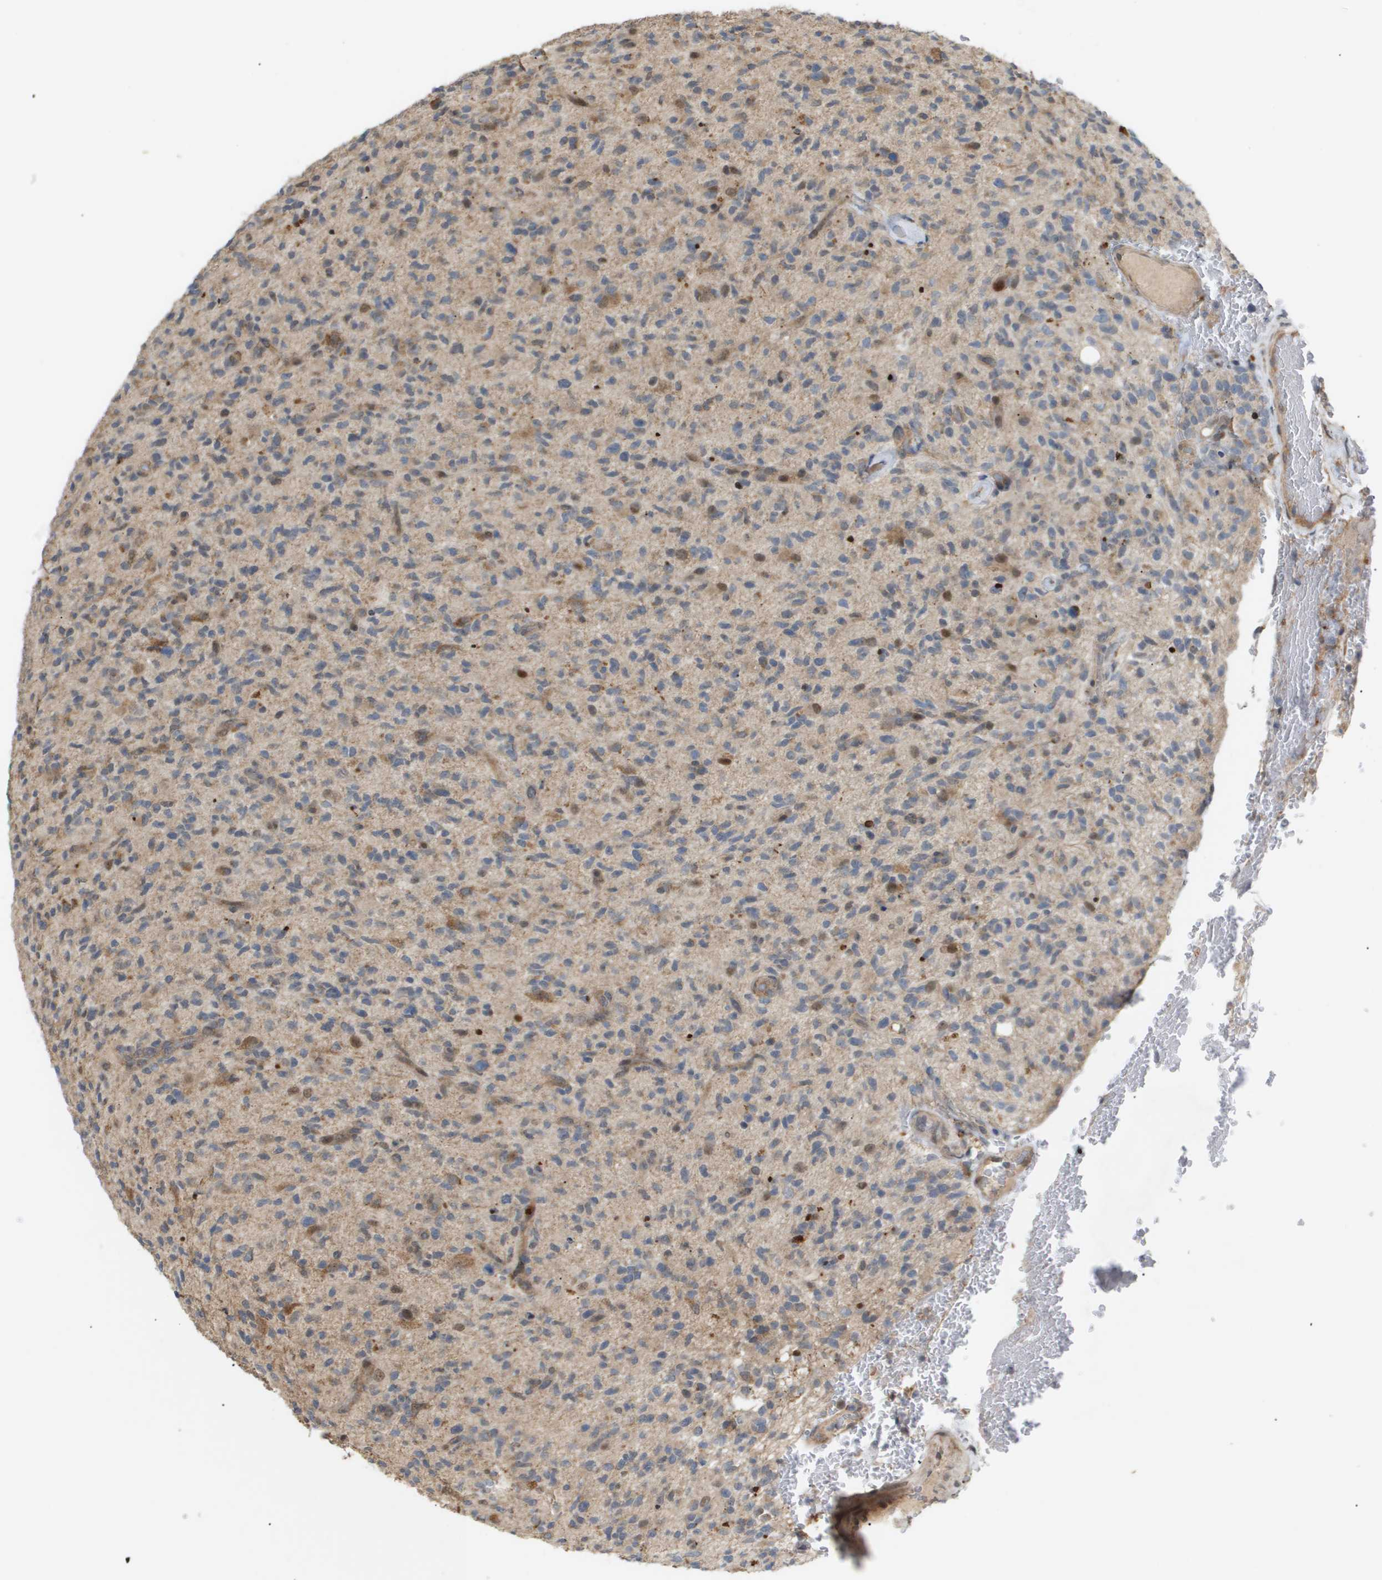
{"staining": {"intensity": "moderate", "quantity": "<25%", "location": "cytoplasmic/membranous"}, "tissue": "glioma", "cell_type": "Tumor cells", "image_type": "cancer", "snomed": [{"axis": "morphology", "description": "Glioma, malignant, High grade"}, {"axis": "topography", "description": "Brain"}], "caption": "Immunohistochemical staining of high-grade glioma (malignant) reveals moderate cytoplasmic/membranous protein expression in about <25% of tumor cells. (DAB (3,3'-diaminobenzidine) = brown stain, brightfield microscopy at high magnification).", "gene": "PDGFB", "patient": {"sex": "male", "age": 71}}